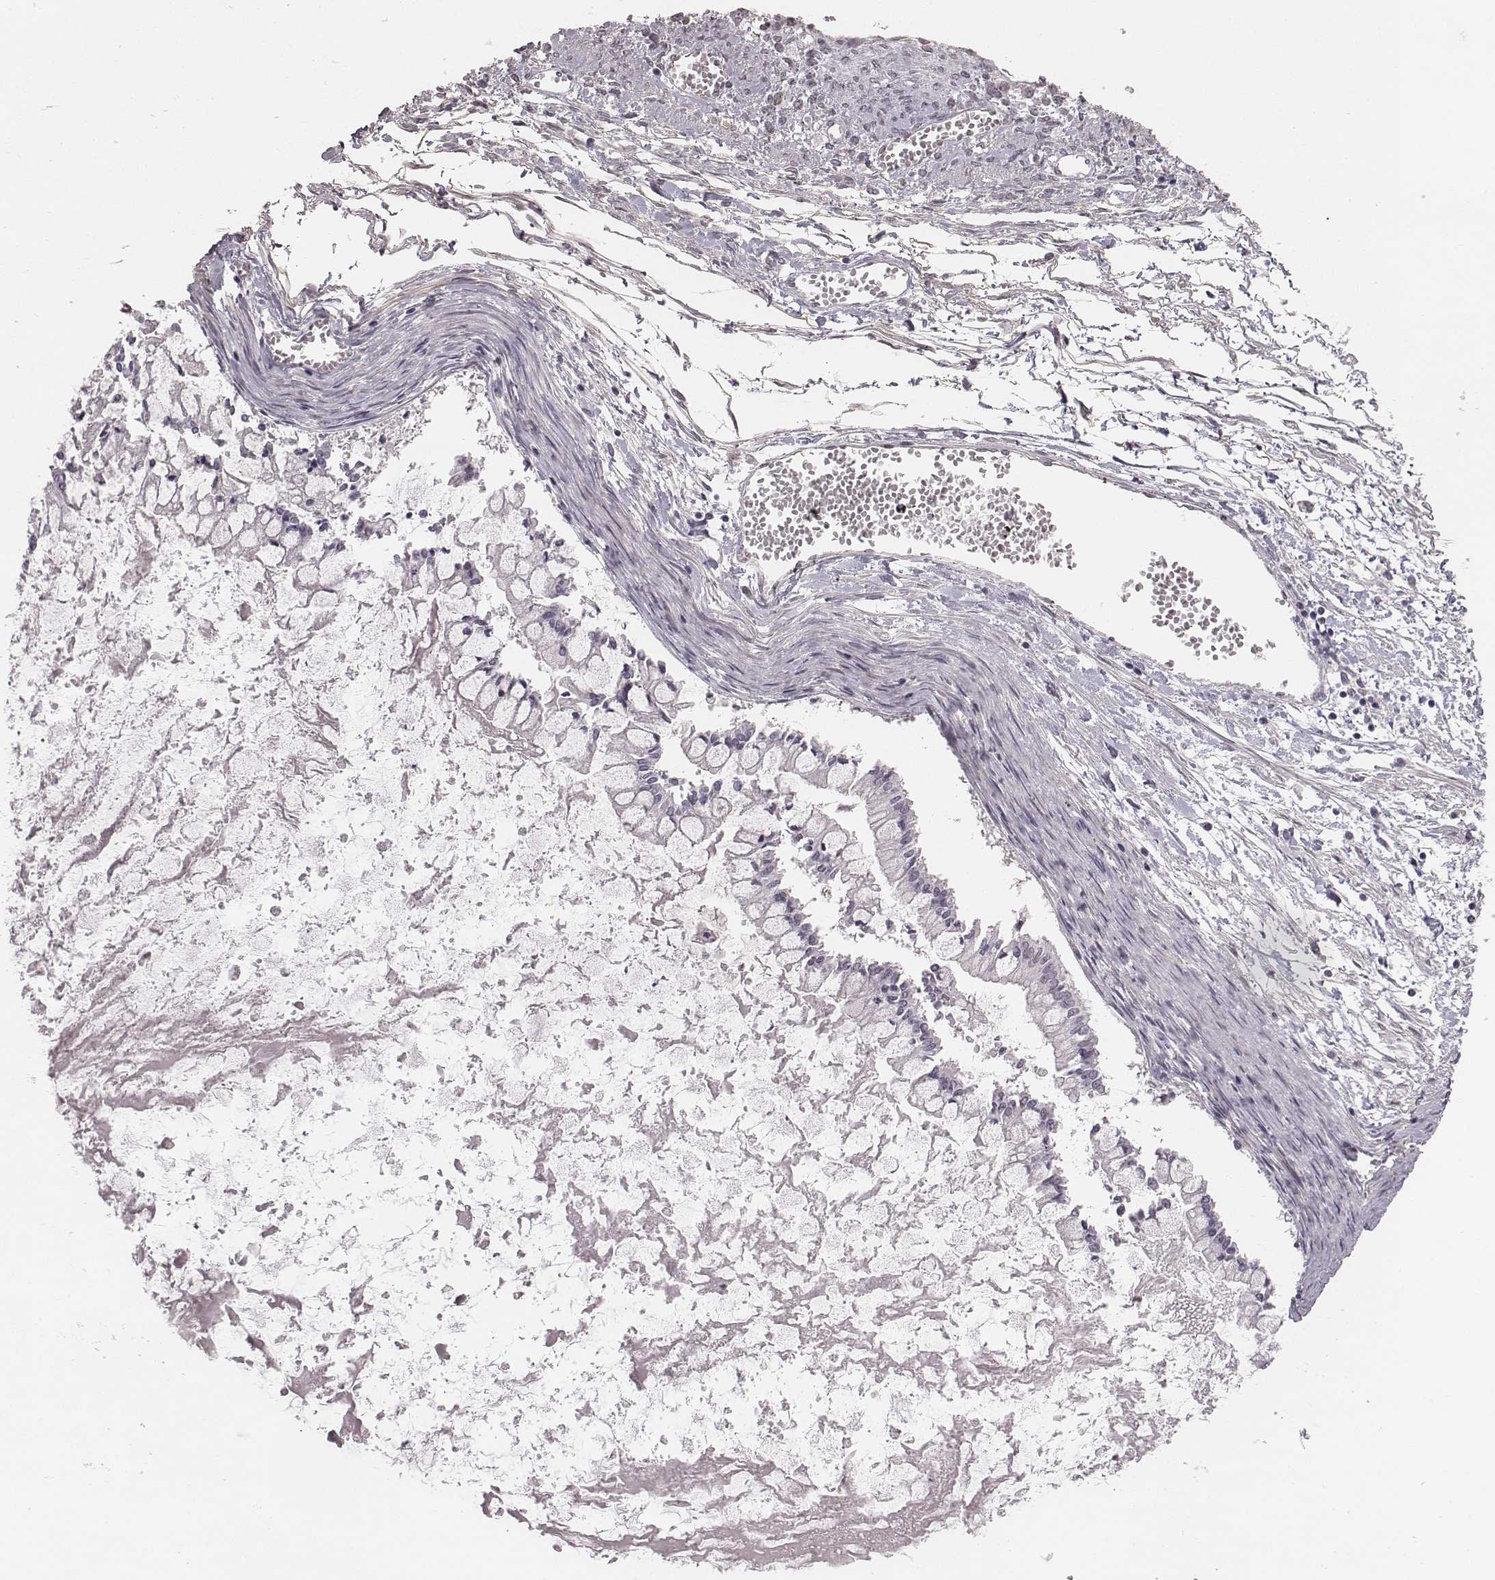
{"staining": {"intensity": "negative", "quantity": "none", "location": "none"}, "tissue": "ovarian cancer", "cell_type": "Tumor cells", "image_type": "cancer", "snomed": [{"axis": "morphology", "description": "Cystadenocarcinoma, mucinous, NOS"}, {"axis": "topography", "description": "Ovary"}], "caption": "Tumor cells are negative for brown protein staining in mucinous cystadenocarcinoma (ovarian).", "gene": "RPGRIP1", "patient": {"sex": "female", "age": 67}}